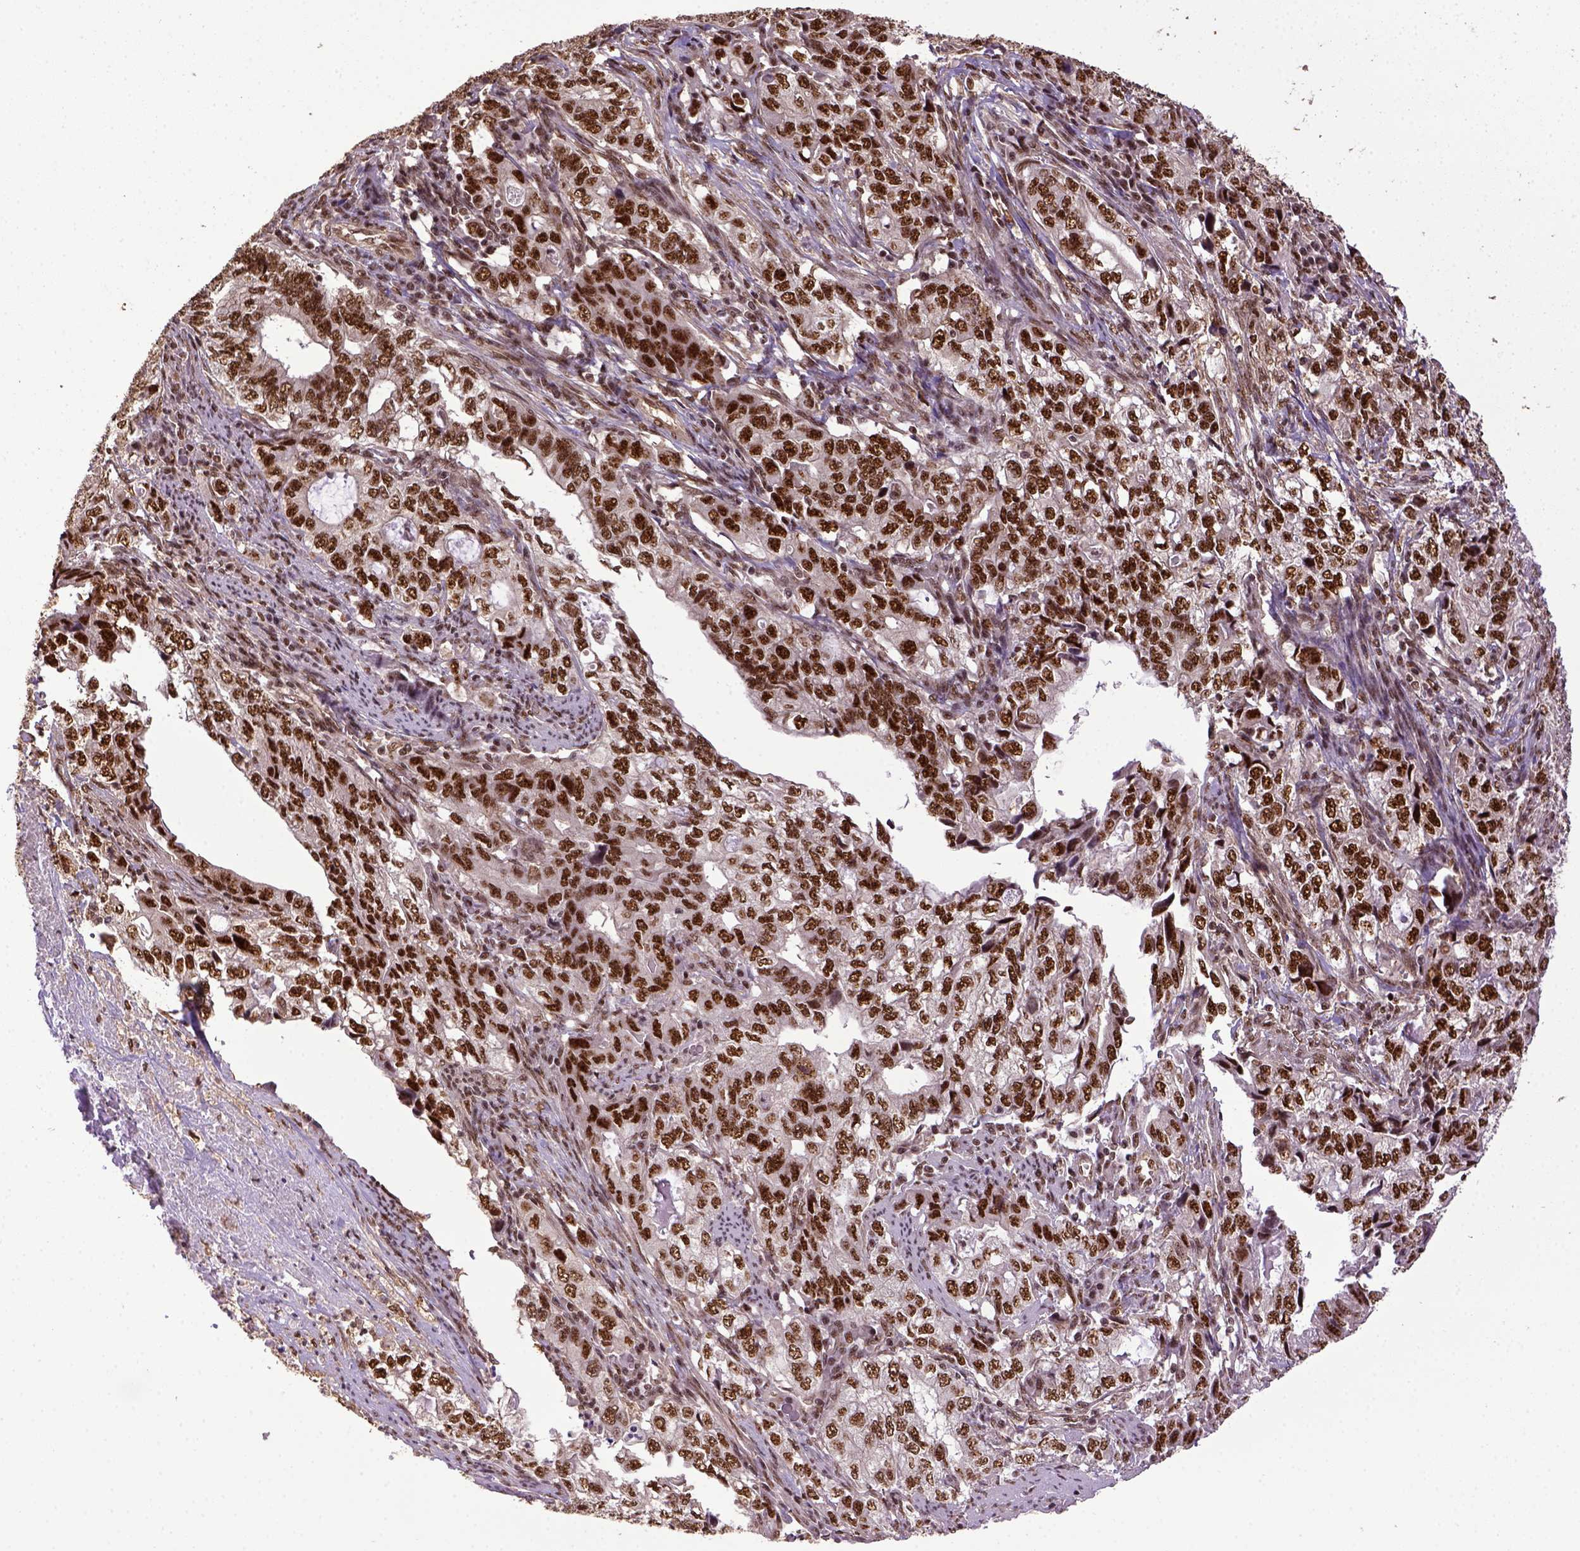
{"staining": {"intensity": "strong", "quantity": ">75%", "location": "nuclear"}, "tissue": "stomach cancer", "cell_type": "Tumor cells", "image_type": "cancer", "snomed": [{"axis": "morphology", "description": "Adenocarcinoma, NOS"}, {"axis": "topography", "description": "Stomach, lower"}], "caption": "Stomach cancer (adenocarcinoma) stained with IHC shows strong nuclear positivity in approximately >75% of tumor cells.", "gene": "PPIG", "patient": {"sex": "female", "age": 72}}